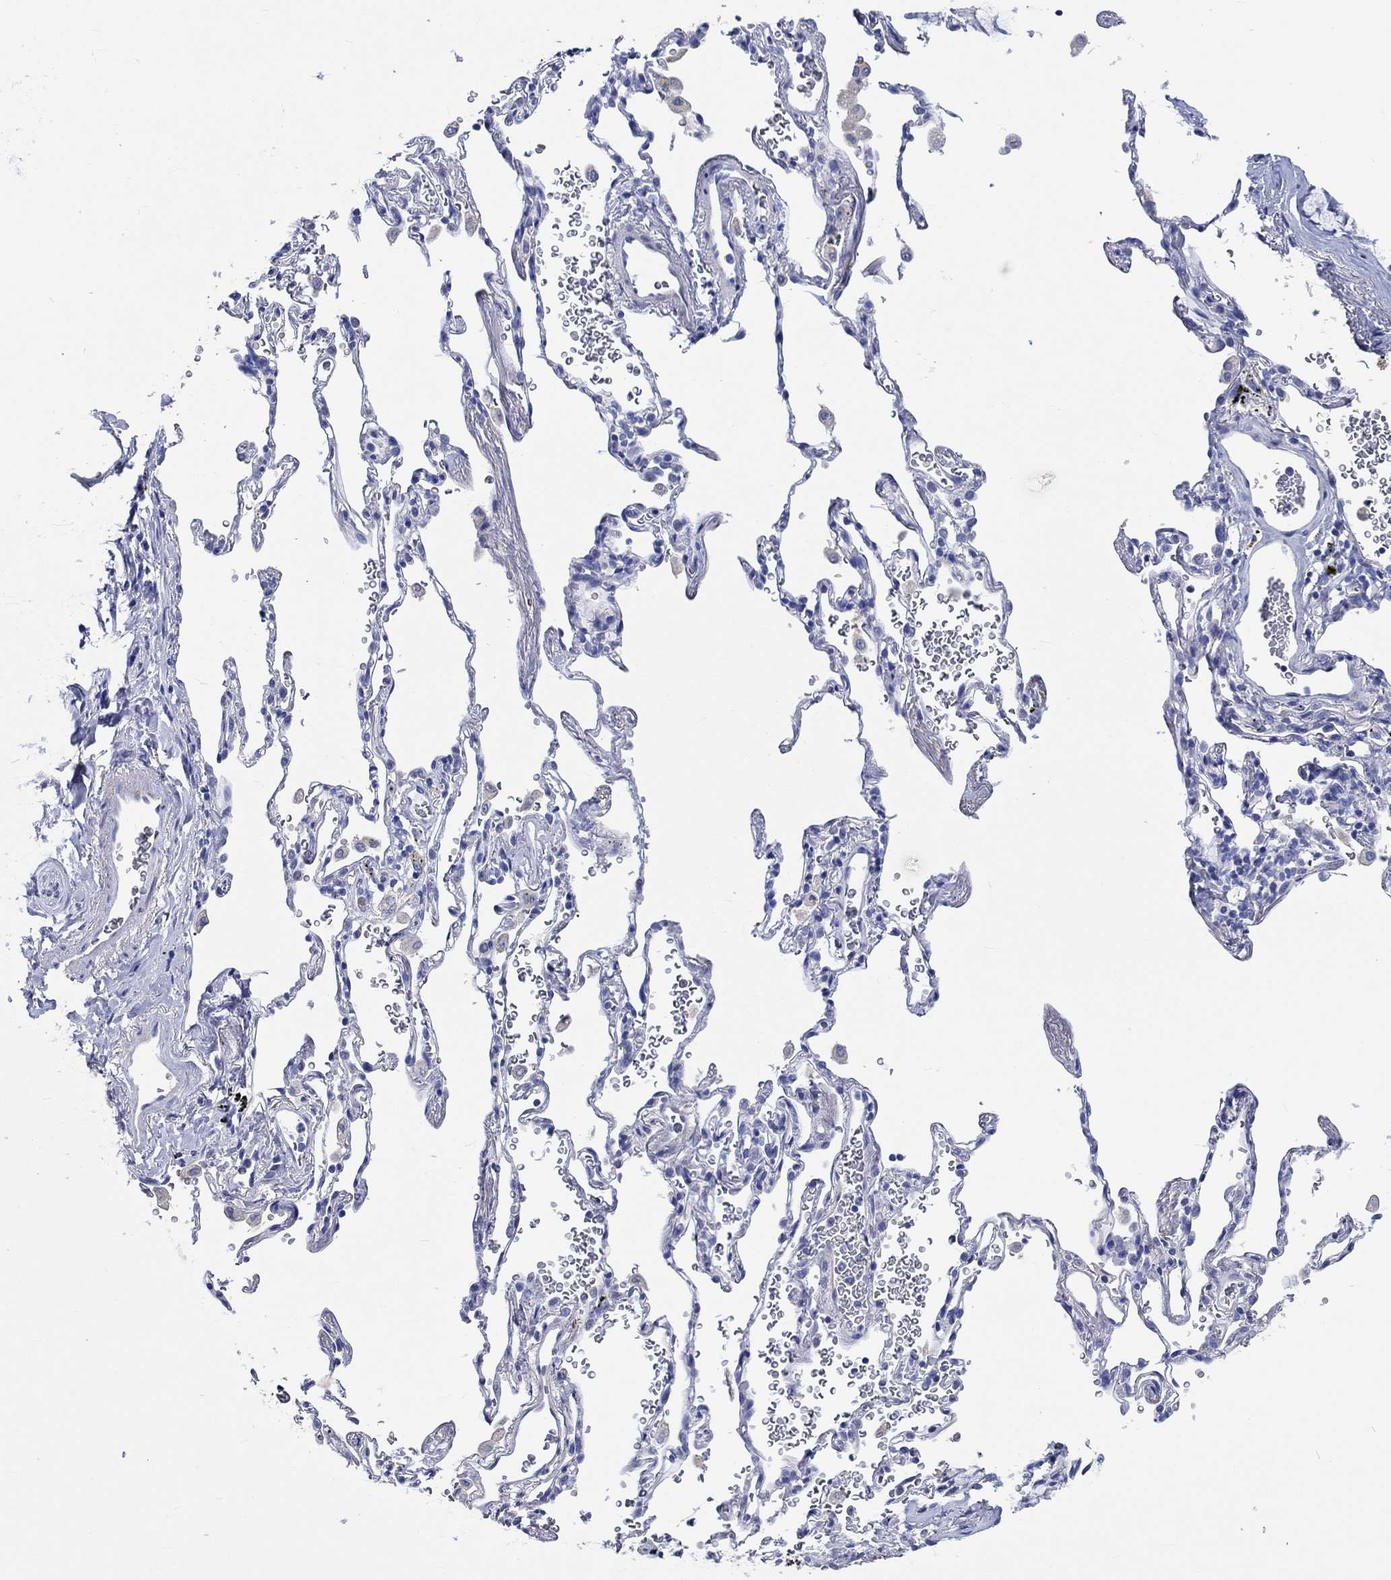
{"staining": {"intensity": "negative", "quantity": "none", "location": "none"}, "tissue": "adipose tissue", "cell_type": "Adipocytes", "image_type": "normal", "snomed": [{"axis": "morphology", "description": "Normal tissue, NOS"}, {"axis": "morphology", "description": "Adenocarcinoma, NOS"}, {"axis": "topography", "description": "Cartilage tissue"}, {"axis": "topography", "description": "Lung"}], "caption": "The photomicrograph reveals no staining of adipocytes in unremarkable adipose tissue. The staining is performed using DAB brown chromogen with nuclei counter-stained in using hematoxylin.", "gene": "SHISA4", "patient": {"sex": "male", "age": 59}}